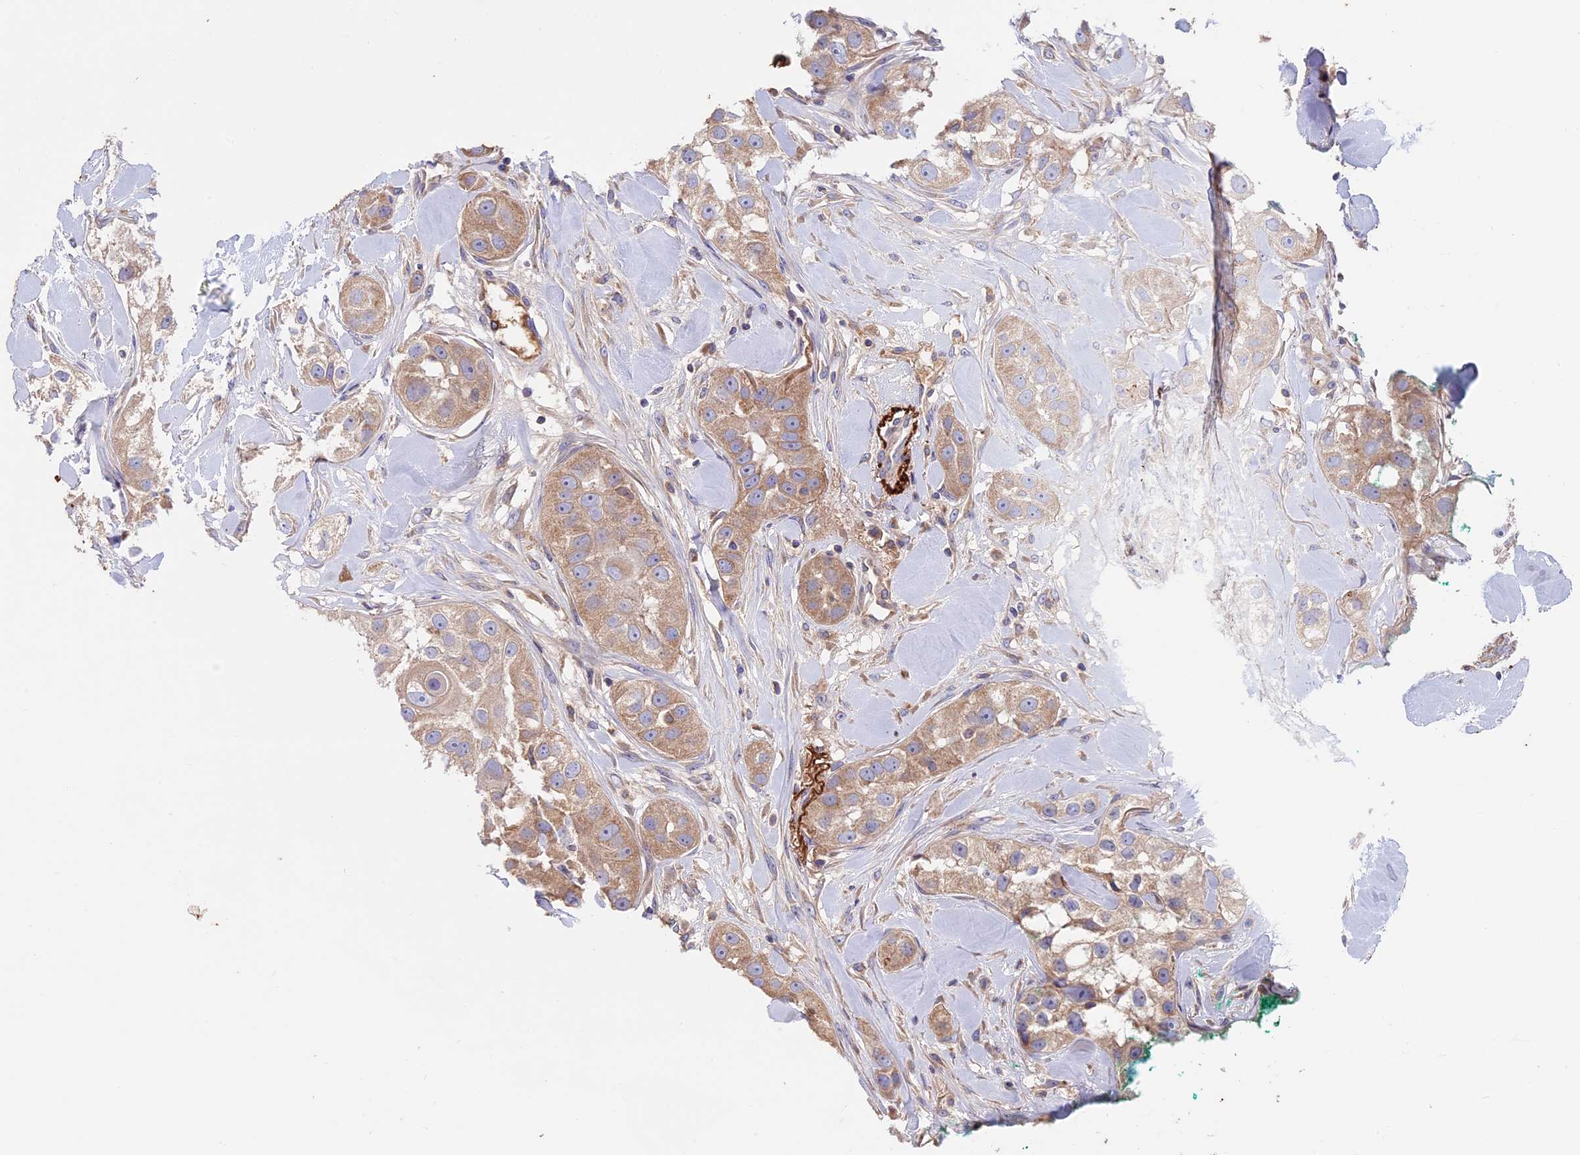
{"staining": {"intensity": "weak", "quantity": "25%-75%", "location": "cytoplasmic/membranous"}, "tissue": "head and neck cancer", "cell_type": "Tumor cells", "image_type": "cancer", "snomed": [{"axis": "morphology", "description": "Normal tissue, NOS"}, {"axis": "morphology", "description": "Squamous cell carcinoma, NOS"}, {"axis": "topography", "description": "Skeletal muscle"}, {"axis": "topography", "description": "Head-Neck"}], "caption": "Weak cytoplasmic/membranous staining is identified in about 25%-75% of tumor cells in head and neck cancer (squamous cell carcinoma). The protein of interest is shown in brown color, while the nuclei are stained blue.", "gene": "PTPN9", "patient": {"sex": "male", "age": 51}}